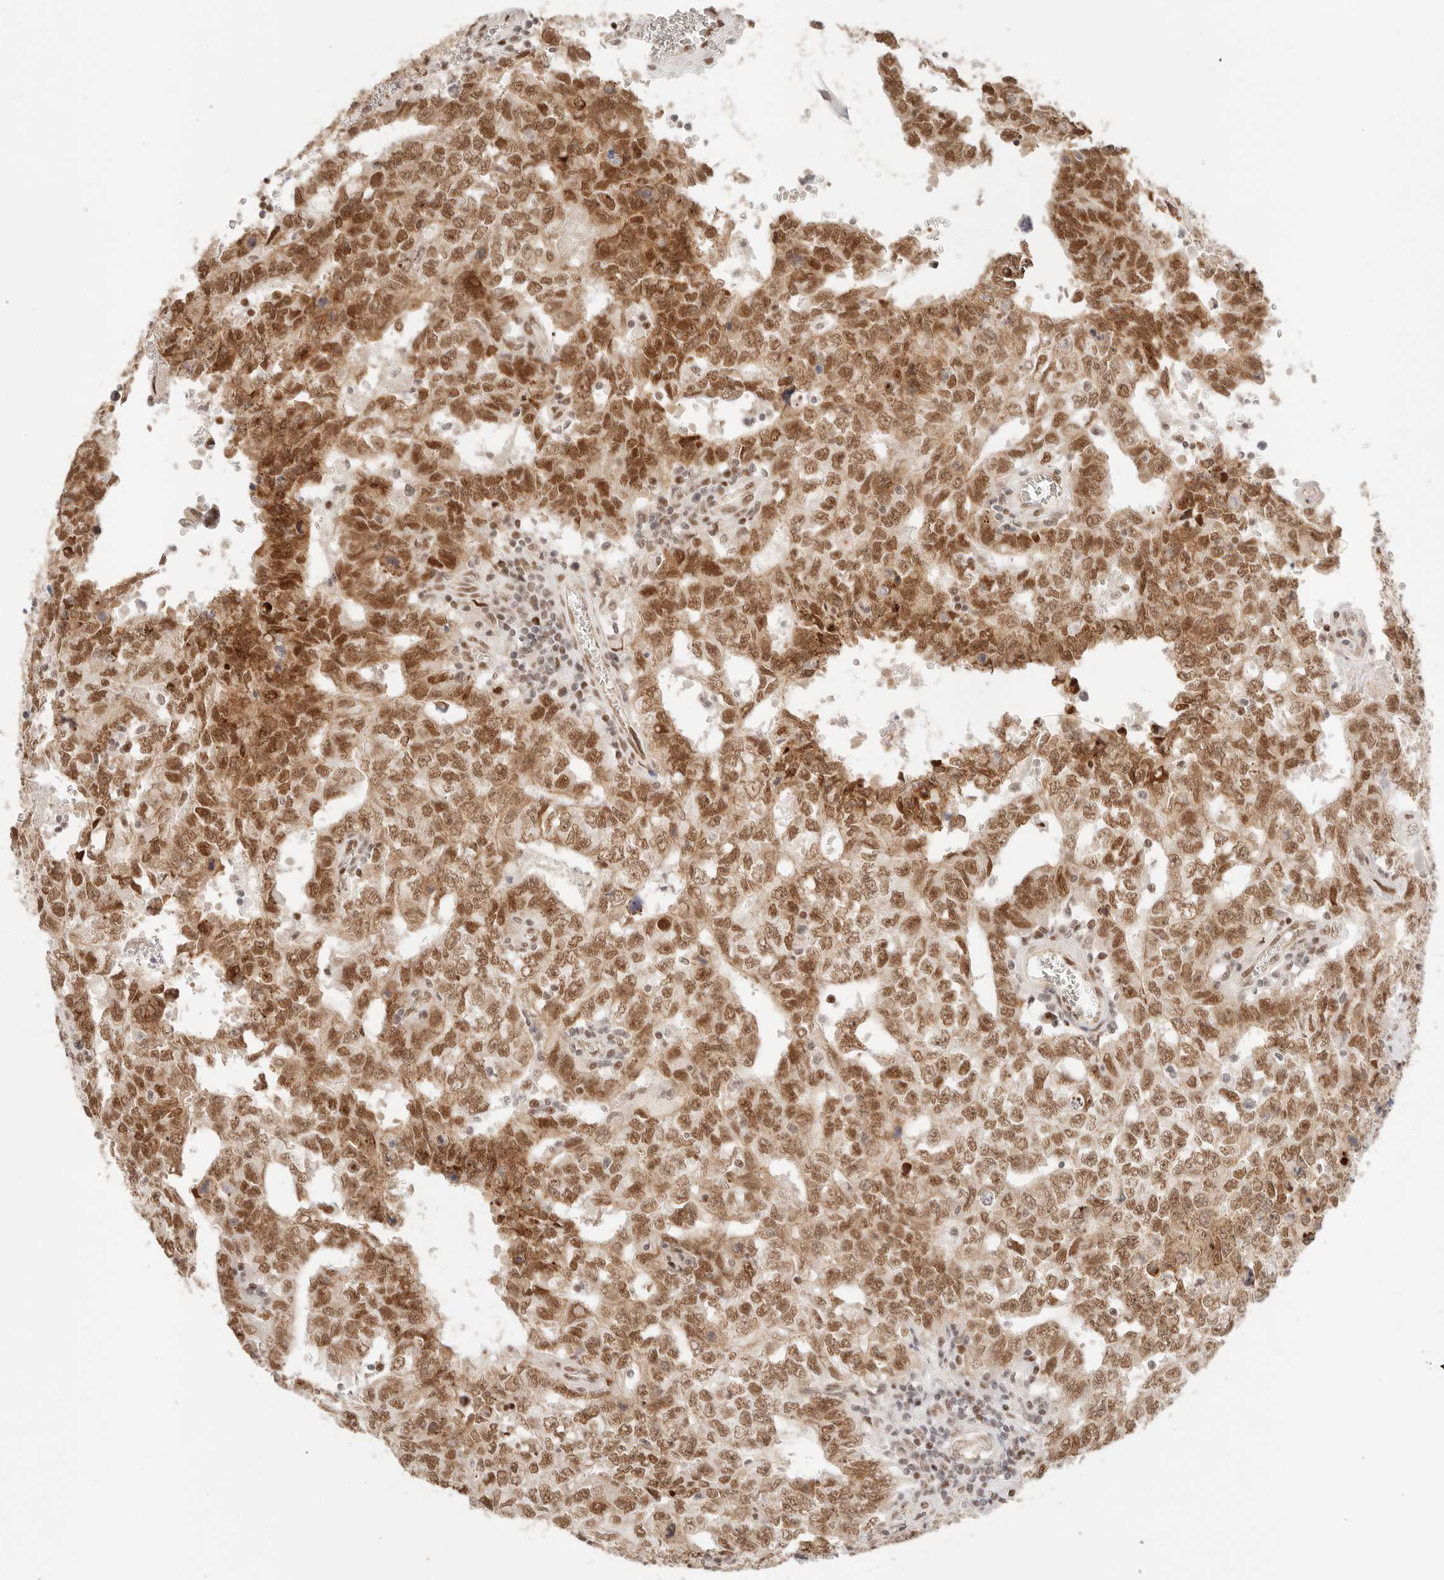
{"staining": {"intensity": "moderate", "quantity": ">75%", "location": "nuclear"}, "tissue": "testis cancer", "cell_type": "Tumor cells", "image_type": "cancer", "snomed": [{"axis": "morphology", "description": "Carcinoma, Embryonal, NOS"}, {"axis": "topography", "description": "Testis"}], "caption": "IHC (DAB) staining of human testis embryonal carcinoma displays moderate nuclear protein positivity in about >75% of tumor cells.", "gene": "HOXC5", "patient": {"sex": "male", "age": 26}}